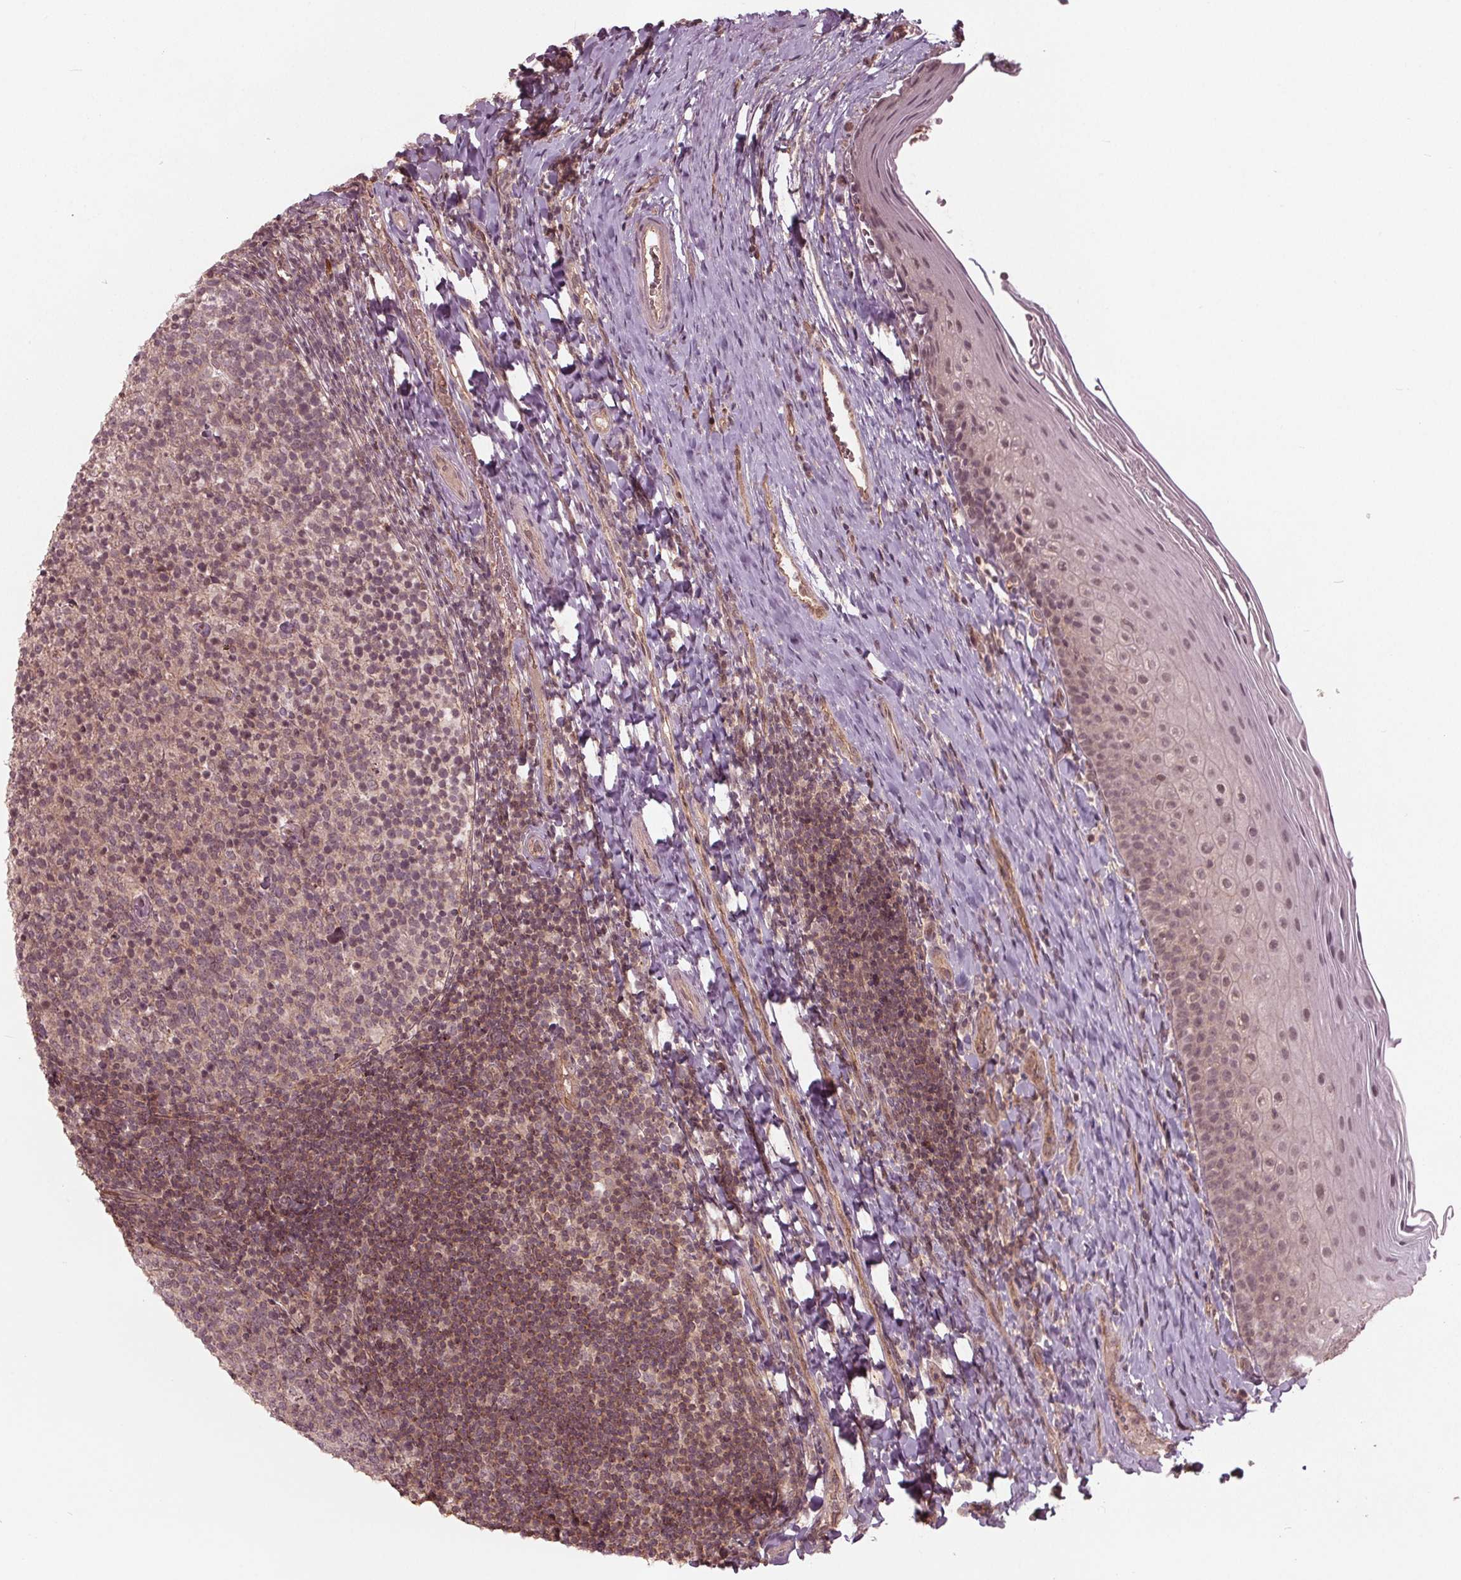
{"staining": {"intensity": "weak", "quantity": "25%-75%", "location": "cytoplasmic/membranous,nuclear"}, "tissue": "tonsil", "cell_type": "Germinal center cells", "image_type": "normal", "snomed": [{"axis": "morphology", "description": "Normal tissue, NOS"}, {"axis": "topography", "description": "Tonsil"}], "caption": "An immunohistochemistry (IHC) micrograph of normal tissue is shown. Protein staining in brown labels weak cytoplasmic/membranous,nuclear positivity in tonsil within germinal center cells. The staining was performed using DAB (3,3'-diaminobenzidine), with brown indicating positive protein expression. Nuclei are stained blue with hematoxylin.", "gene": "BTBD1", "patient": {"sex": "female", "age": 10}}